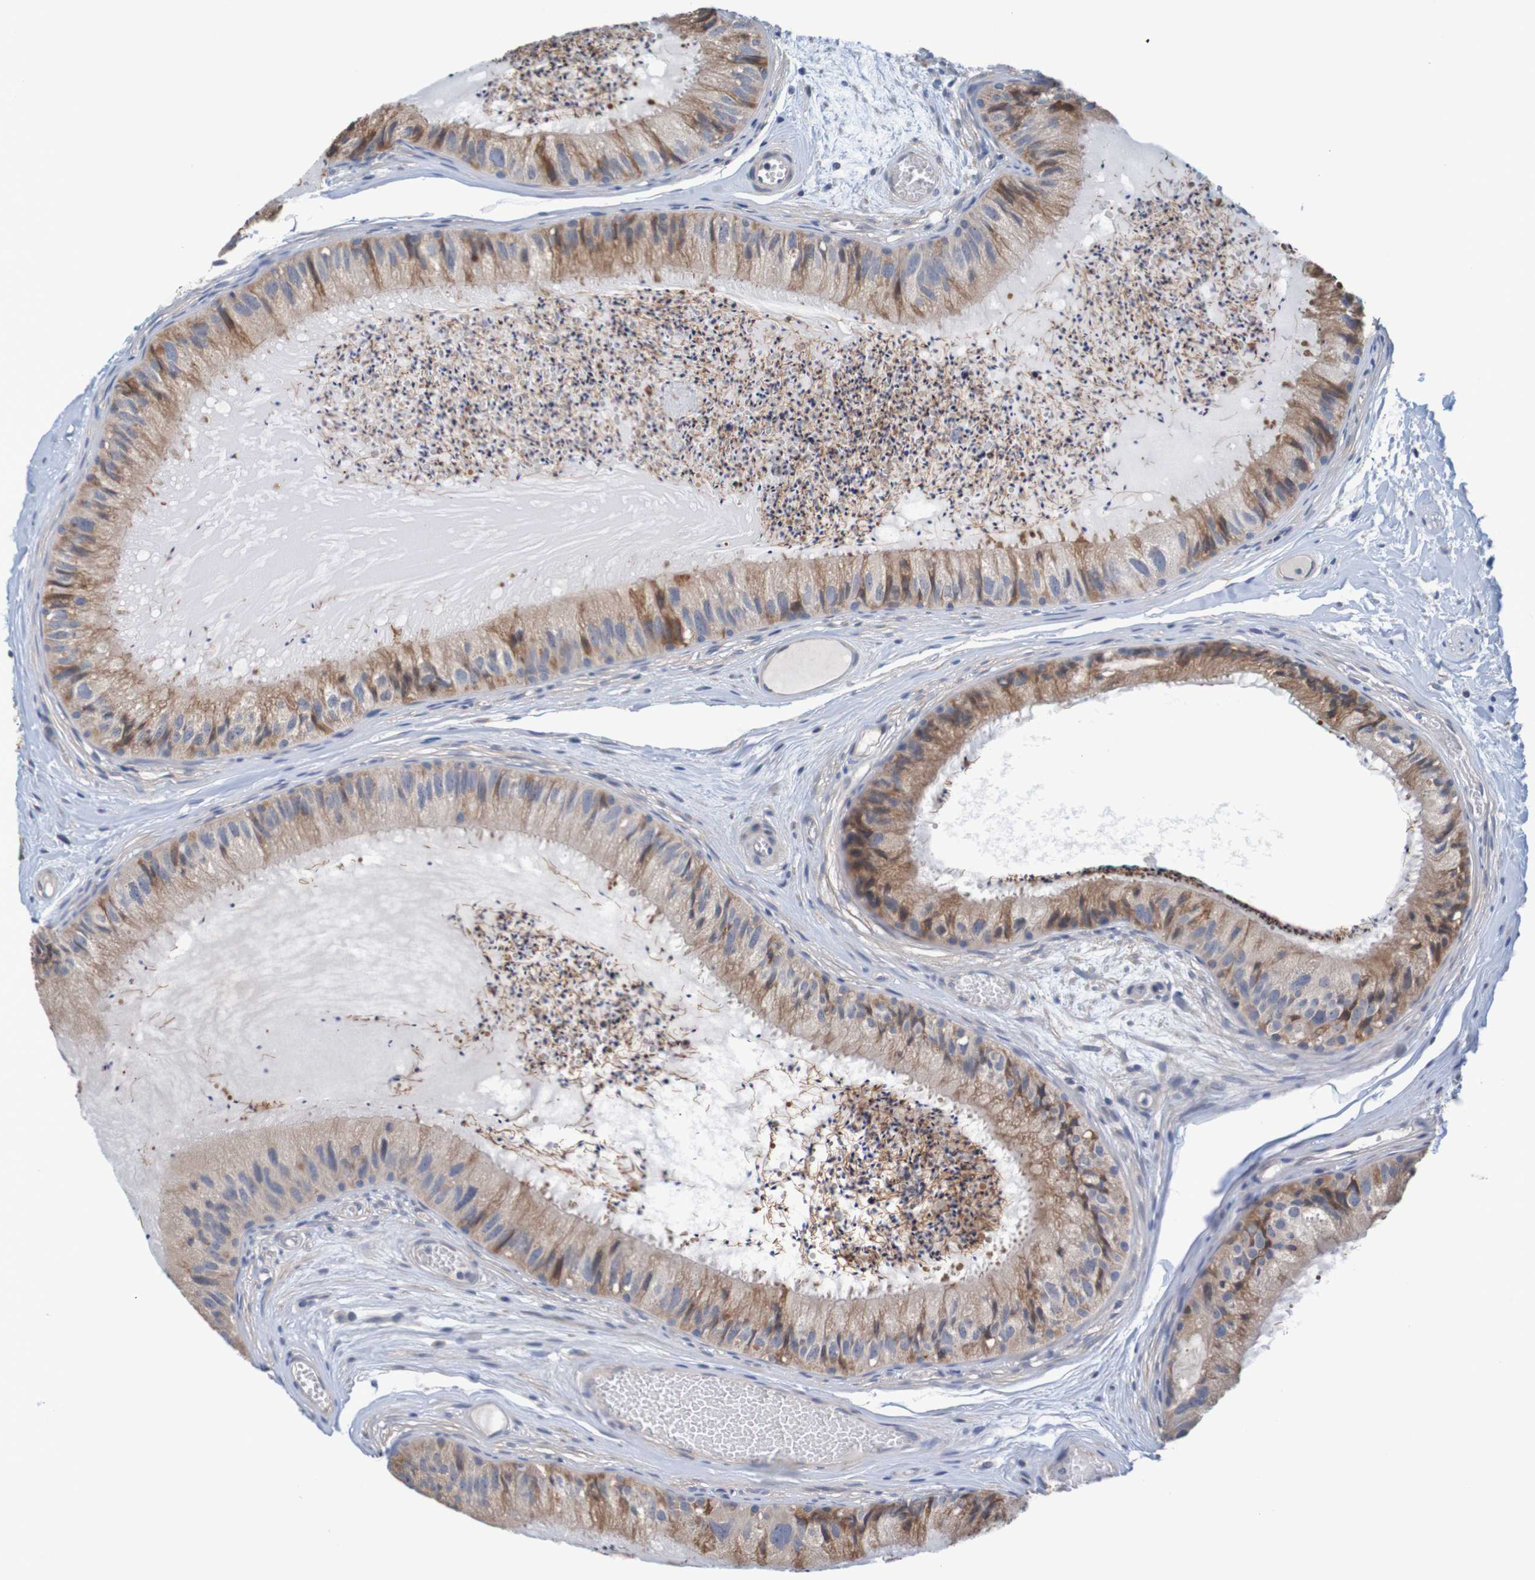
{"staining": {"intensity": "moderate", "quantity": ">75%", "location": "cytoplasmic/membranous"}, "tissue": "epididymis", "cell_type": "Glandular cells", "image_type": "normal", "snomed": [{"axis": "morphology", "description": "Normal tissue, NOS"}, {"axis": "topography", "description": "Epididymis"}], "caption": "Immunohistochemistry (IHC) of benign human epididymis reveals medium levels of moderate cytoplasmic/membranous staining in approximately >75% of glandular cells. (brown staining indicates protein expression, while blue staining denotes nuclei).", "gene": "CLDN18", "patient": {"sex": "male", "age": 31}}